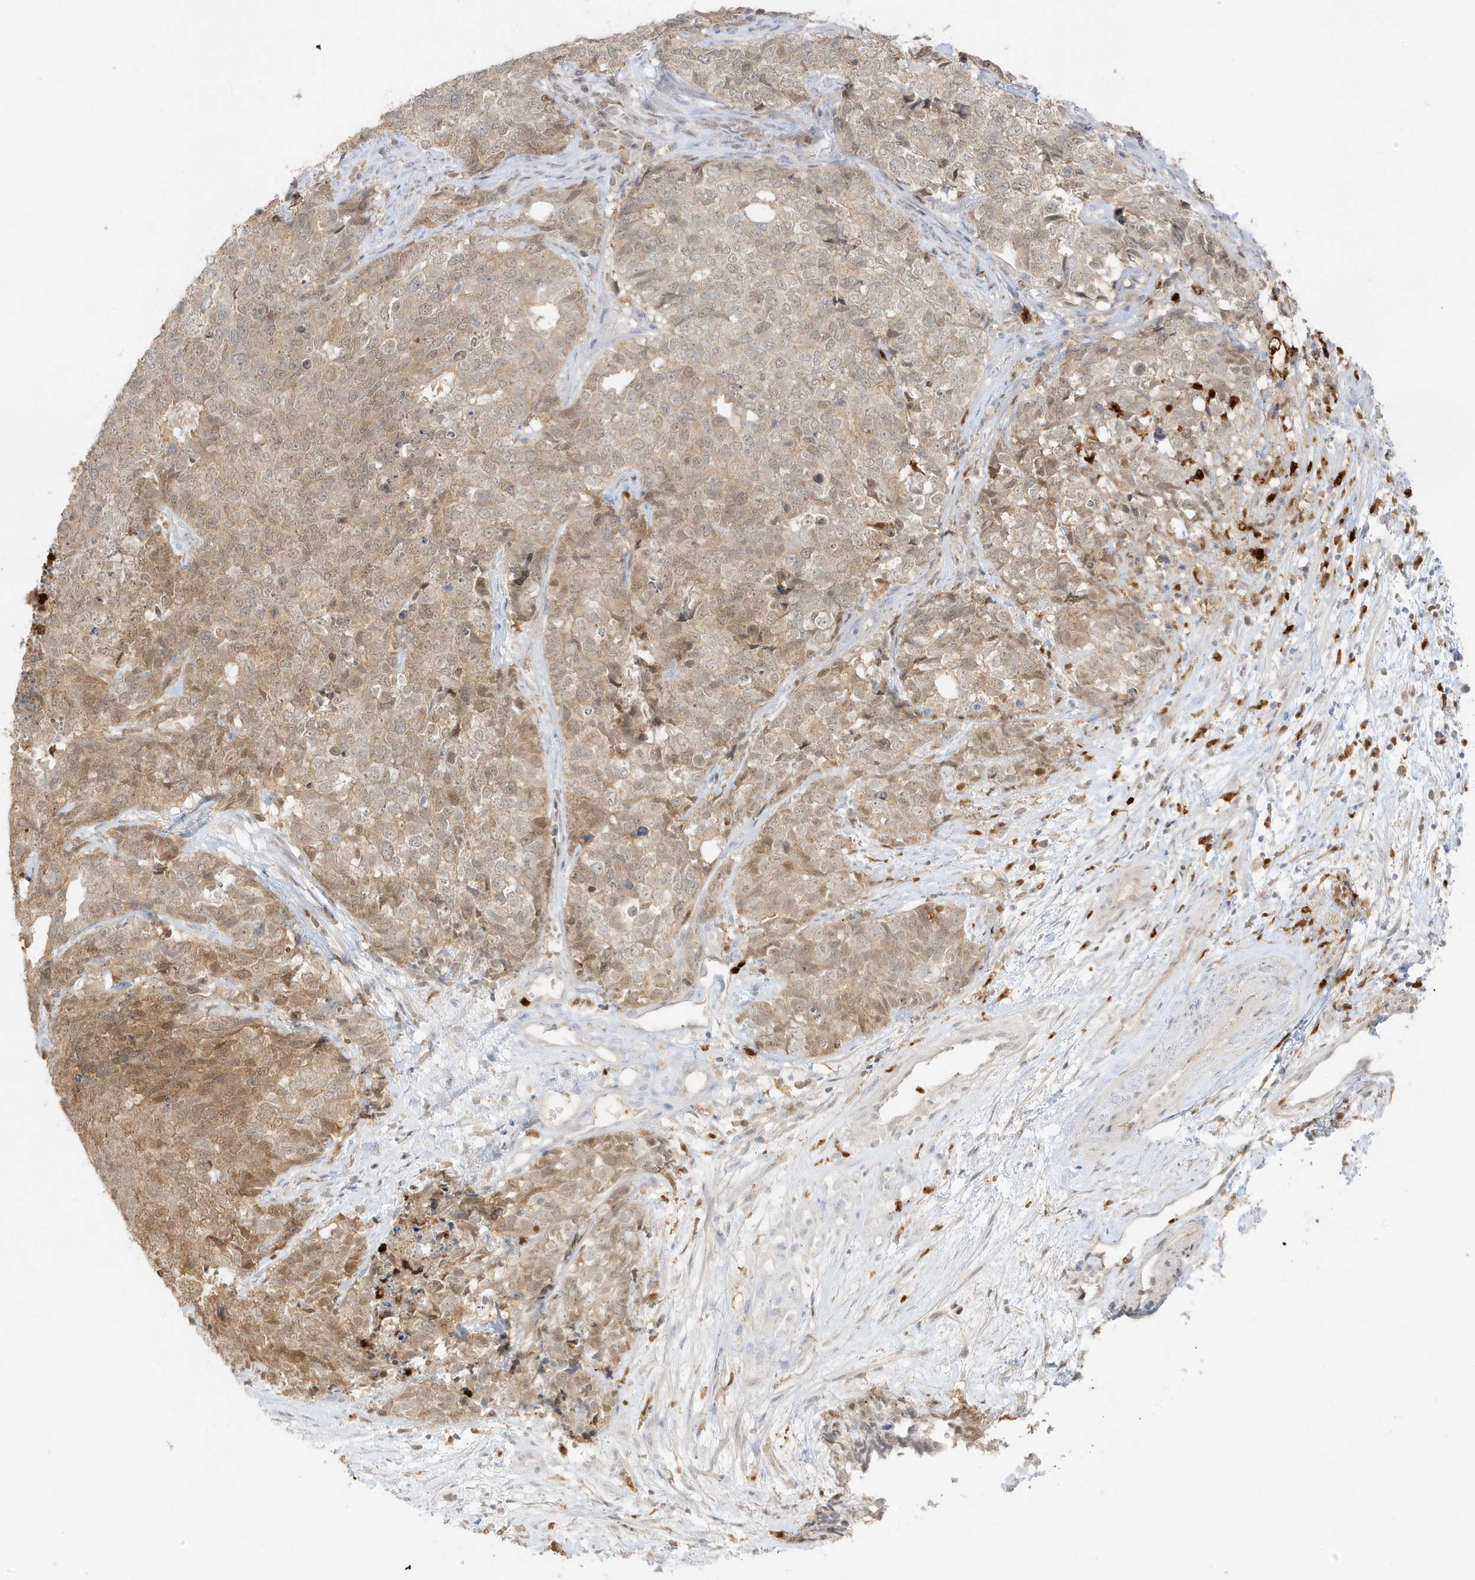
{"staining": {"intensity": "weak", "quantity": "25%-75%", "location": "cytoplasmic/membranous,nuclear"}, "tissue": "cervical cancer", "cell_type": "Tumor cells", "image_type": "cancer", "snomed": [{"axis": "morphology", "description": "Squamous cell carcinoma, NOS"}, {"axis": "topography", "description": "Cervix"}], "caption": "Cervical squamous cell carcinoma stained for a protein (brown) reveals weak cytoplasmic/membranous and nuclear positive staining in approximately 25%-75% of tumor cells.", "gene": "GCA", "patient": {"sex": "female", "age": 63}}